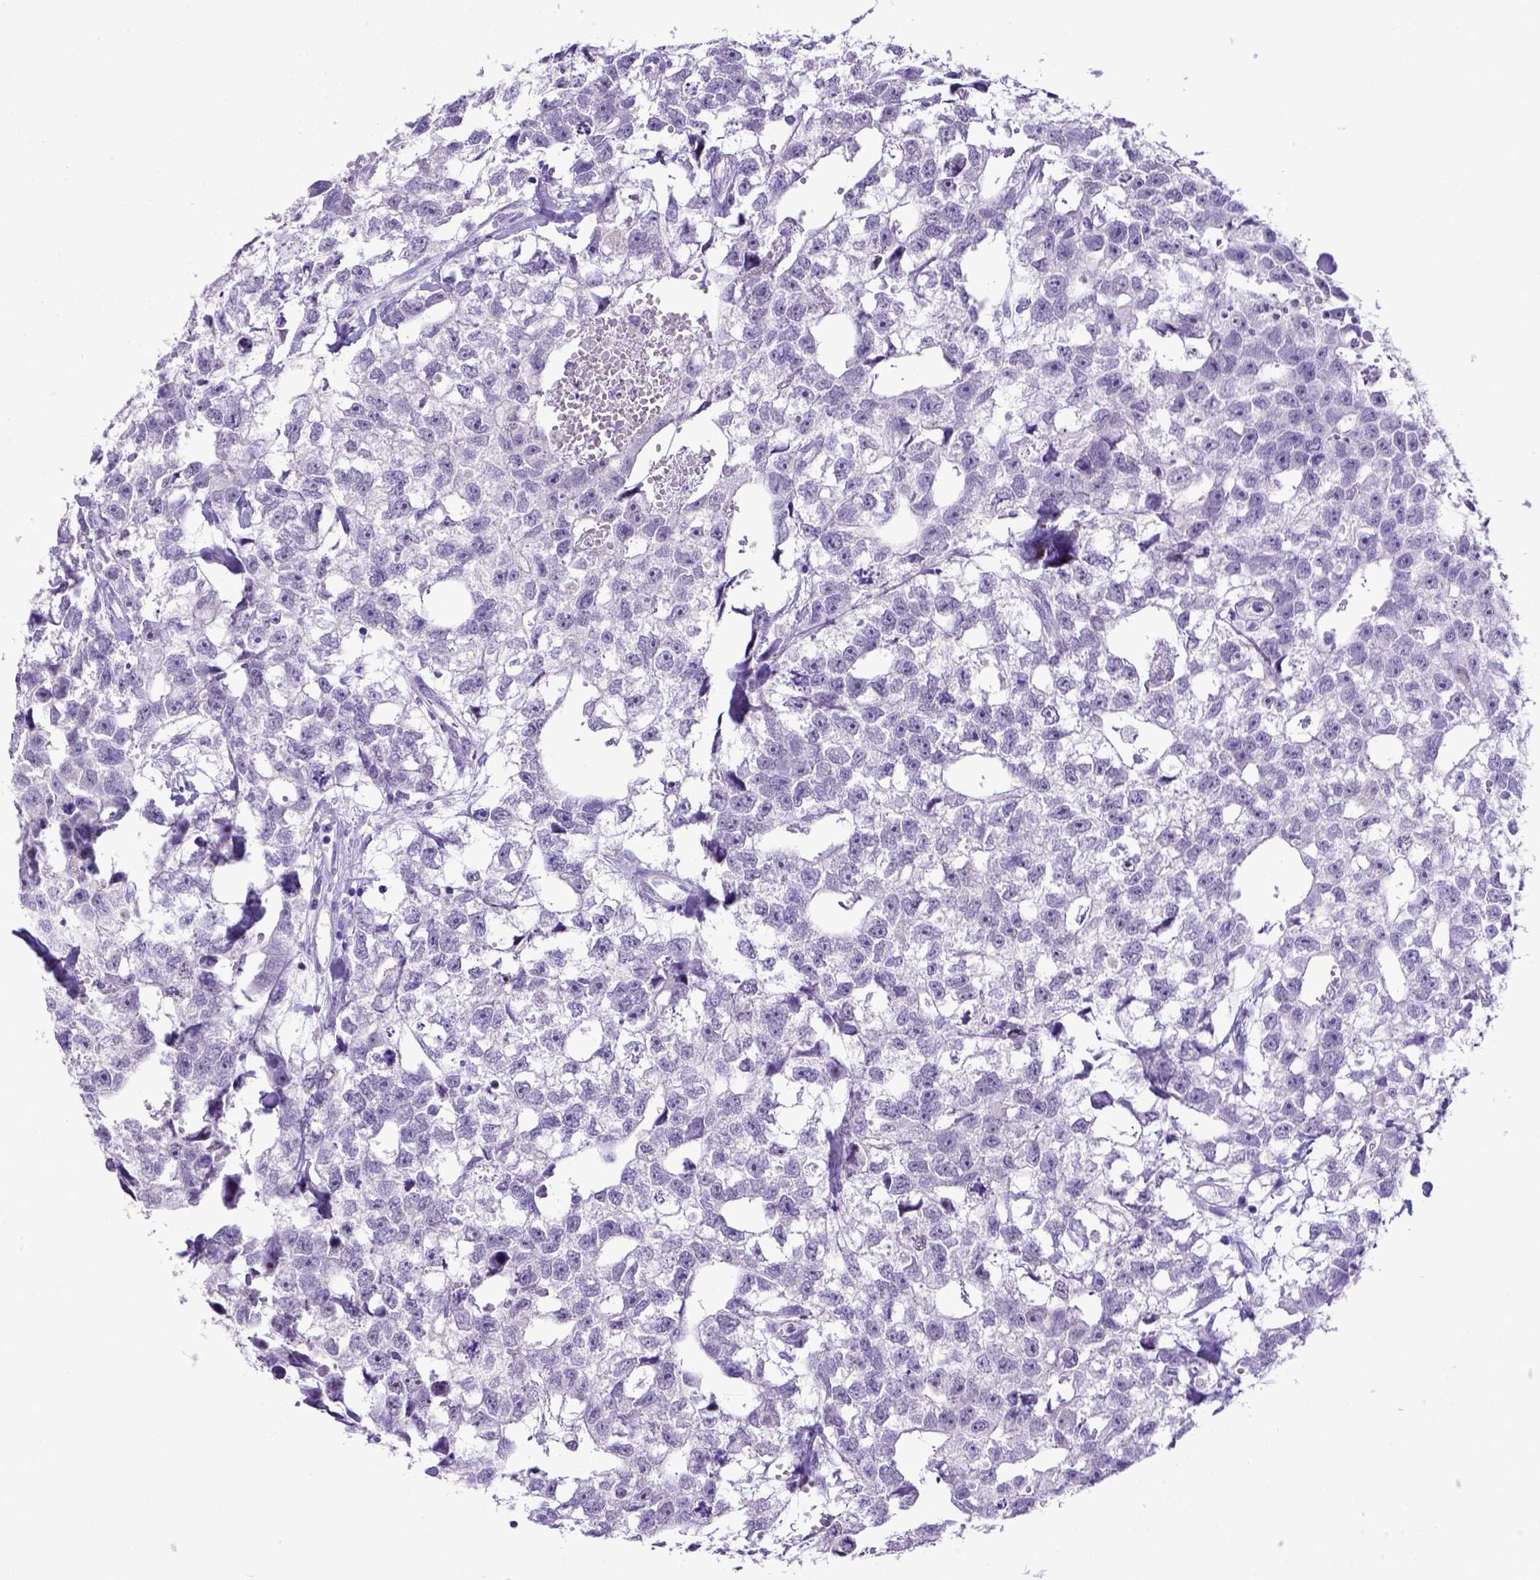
{"staining": {"intensity": "negative", "quantity": "none", "location": "none"}, "tissue": "testis cancer", "cell_type": "Tumor cells", "image_type": "cancer", "snomed": [{"axis": "morphology", "description": "Carcinoma, Embryonal, NOS"}, {"axis": "morphology", "description": "Teratoma, malignant, NOS"}, {"axis": "topography", "description": "Testis"}], "caption": "DAB (3,3'-diaminobenzidine) immunohistochemical staining of human testis cancer (malignant teratoma) reveals no significant expression in tumor cells.", "gene": "ESR1", "patient": {"sex": "male", "age": 44}}